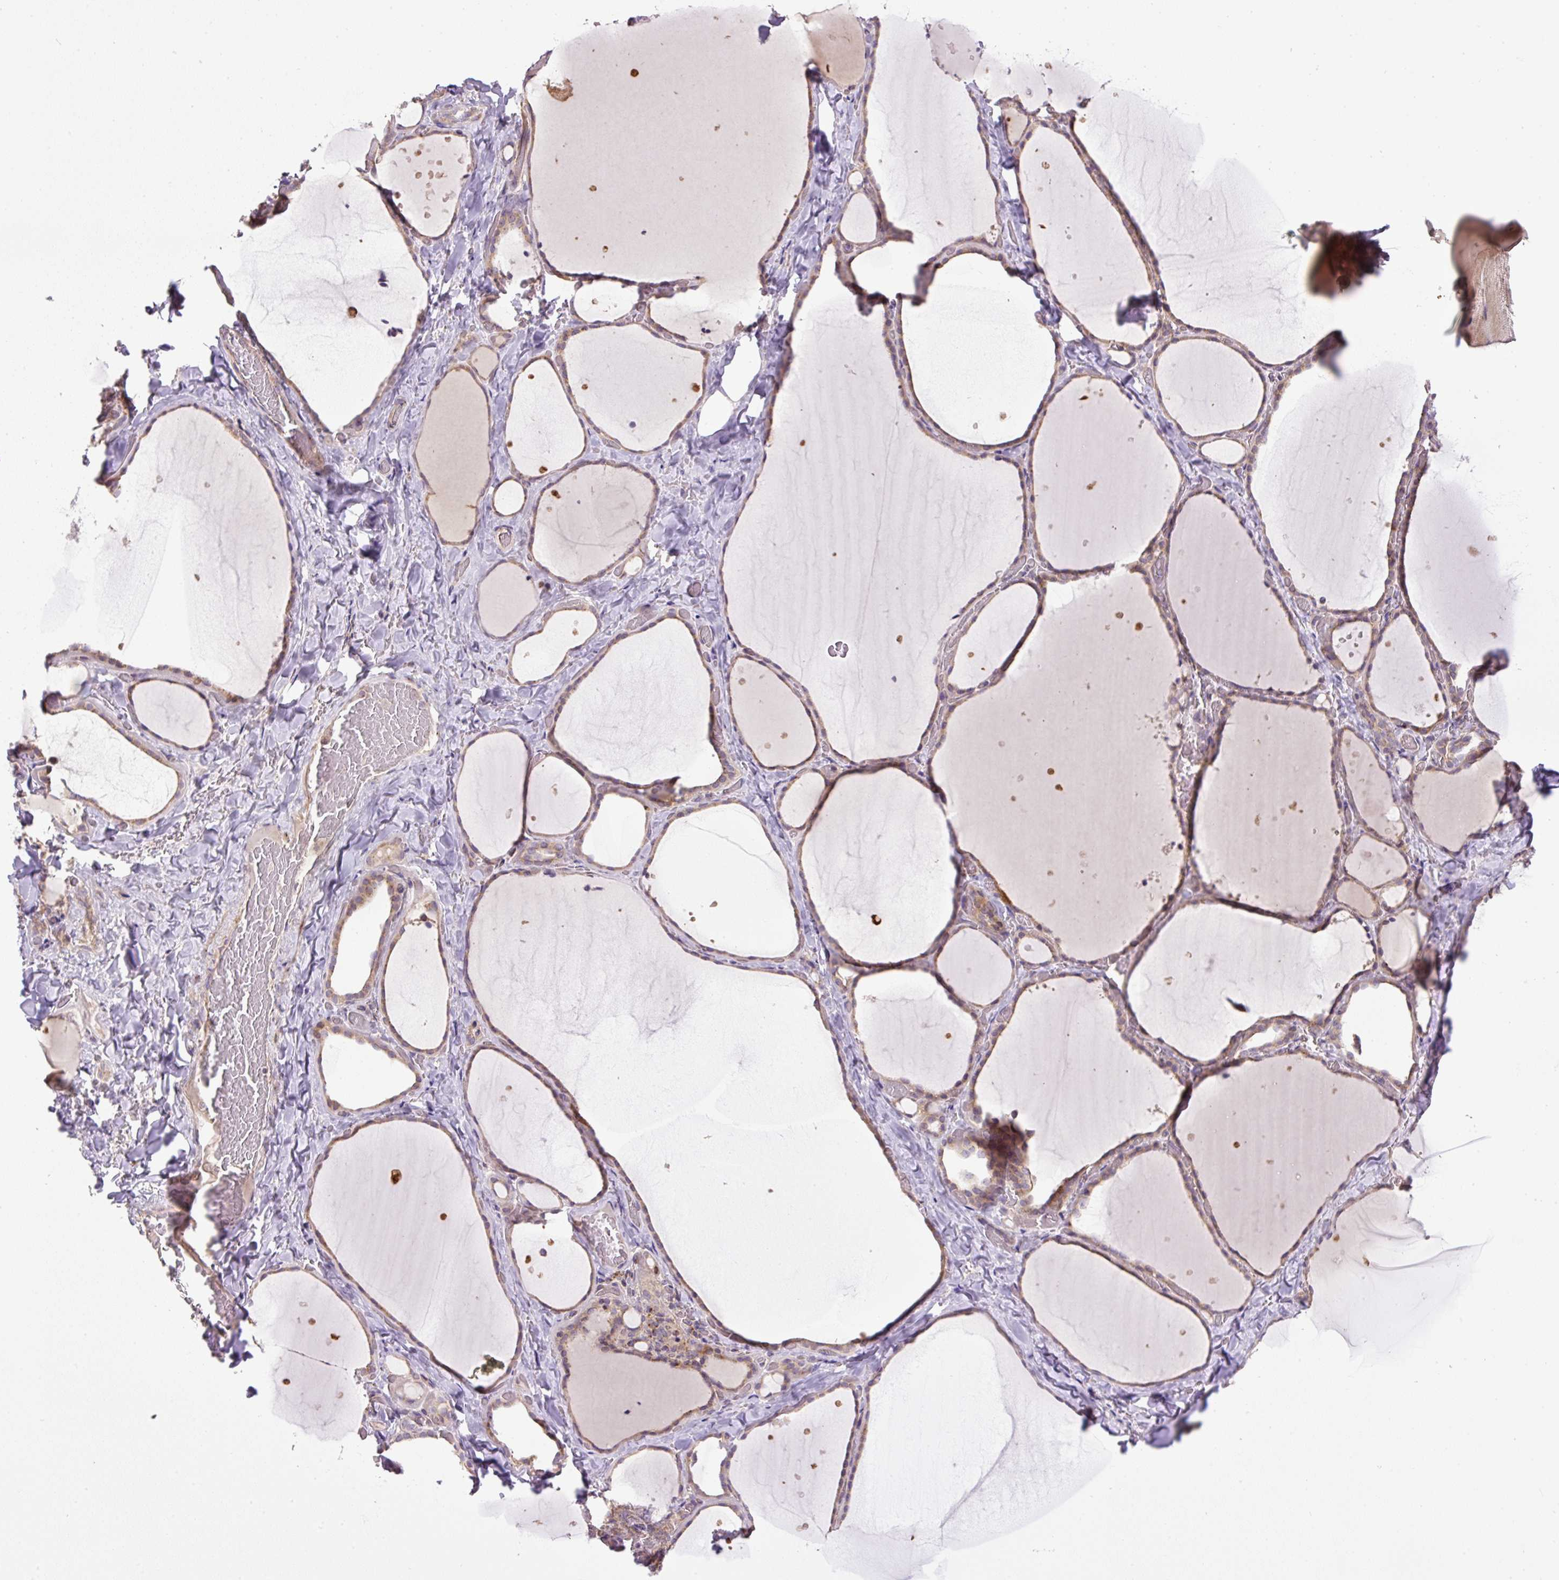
{"staining": {"intensity": "moderate", "quantity": ">75%", "location": "cytoplasmic/membranous"}, "tissue": "thyroid gland", "cell_type": "Glandular cells", "image_type": "normal", "snomed": [{"axis": "morphology", "description": "Normal tissue, NOS"}, {"axis": "topography", "description": "Thyroid gland"}], "caption": "Immunohistochemical staining of benign human thyroid gland exhibits medium levels of moderate cytoplasmic/membranous positivity in approximately >75% of glandular cells. The protein of interest is shown in brown color, while the nuclei are stained blue.", "gene": "ZNF547", "patient": {"sex": "female", "age": 36}}